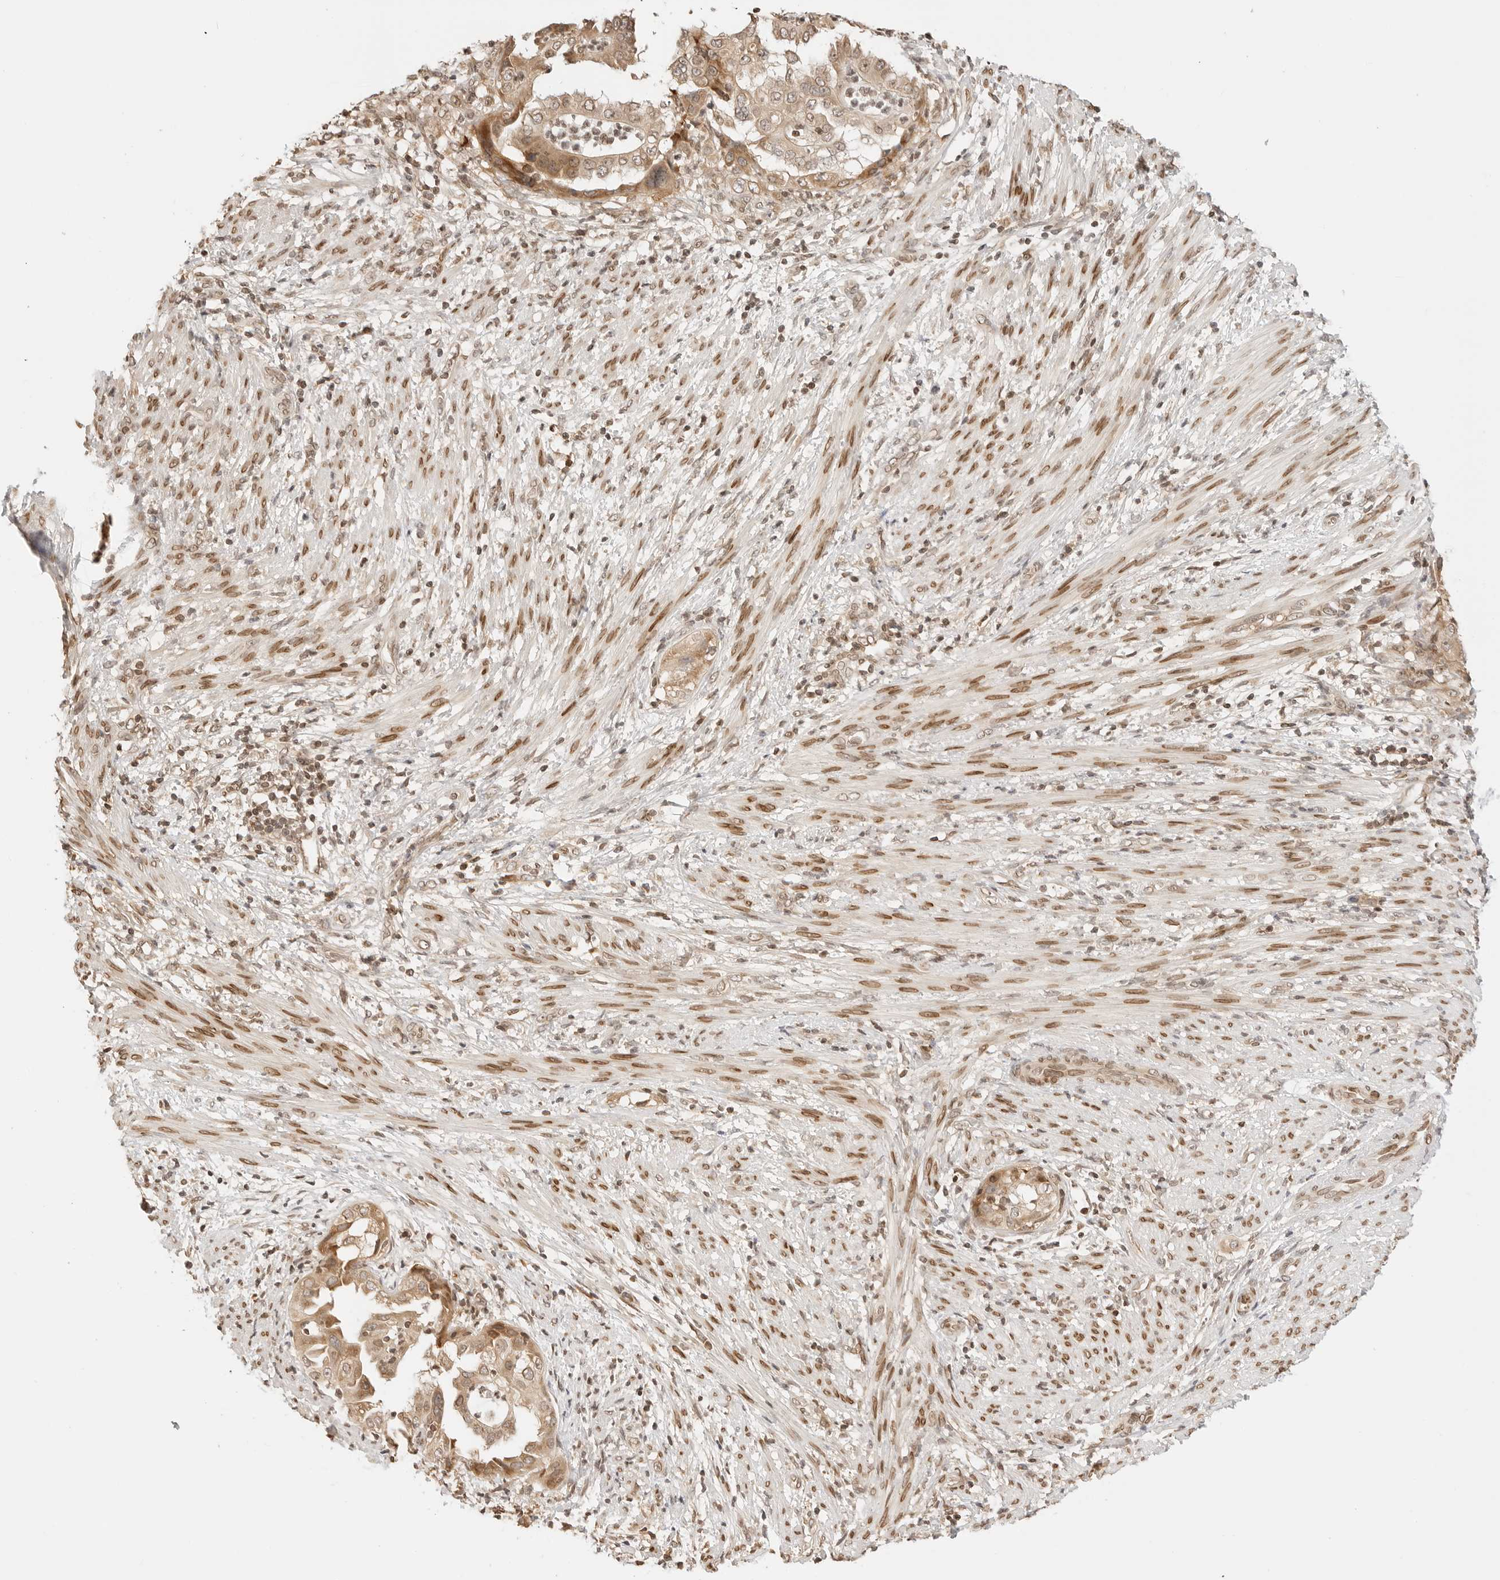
{"staining": {"intensity": "moderate", "quantity": ">75%", "location": "cytoplasmic/membranous,nuclear"}, "tissue": "endometrial cancer", "cell_type": "Tumor cells", "image_type": "cancer", "snomed": [{"axis": "morphology", "description": "Adenocarcinoma, NOS"}, {"axis": "topography", "description": "Endometrium"}], "caption": "Immunohistochemical staining of human endometrial cancer (adenocarcinoma) shows medium levels of moderate cytoplasmic/membranous and nuclear expression in about >75% of tumor cells. Immunohistochemistry stains the protein in brown and the nuclei are stained blue.", "gene": "POLH", "patient": {"sex": "female", "age": 85}}